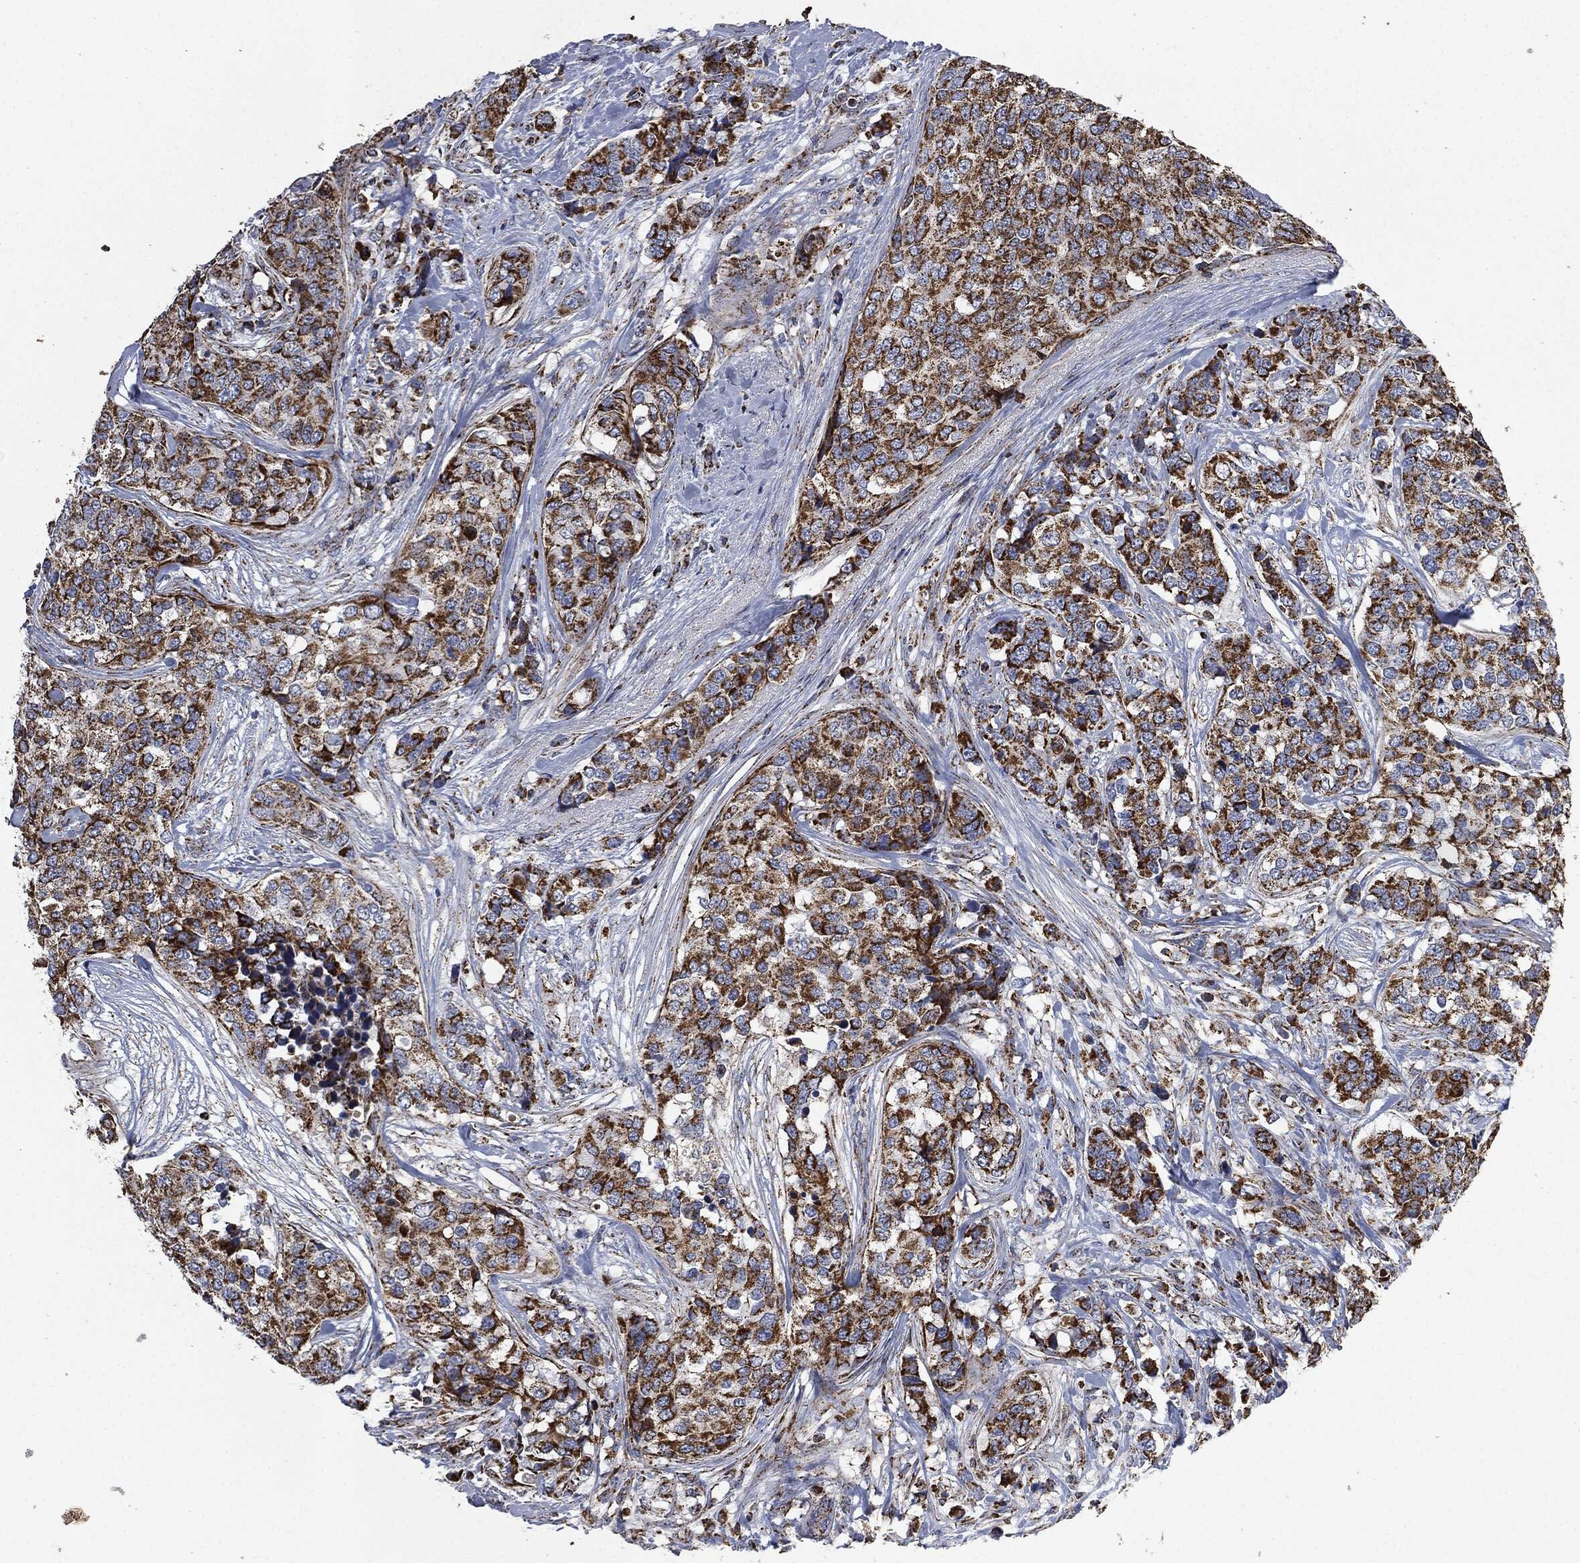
{"staining": {"intensity": "strong", "quantity": ">75%", "location": "cytoplasmic/membranous"}, "tissue": "breast cancer", "cell_type": "Tumor cells", "image_type": "cancer", "snomed": [{"axis": "morphology", "description": "Lobular carcinoma"}, {"axis": "topography", "description": "Breast"}], "caption": "A histopathology image of human lobular carcinoma (breast) stained for a protein exhibits strong cytoplasmic/membranous brown staining in tumor cells.", "gene": "RYK", "patient": {"sex": "female", "age": 59}}